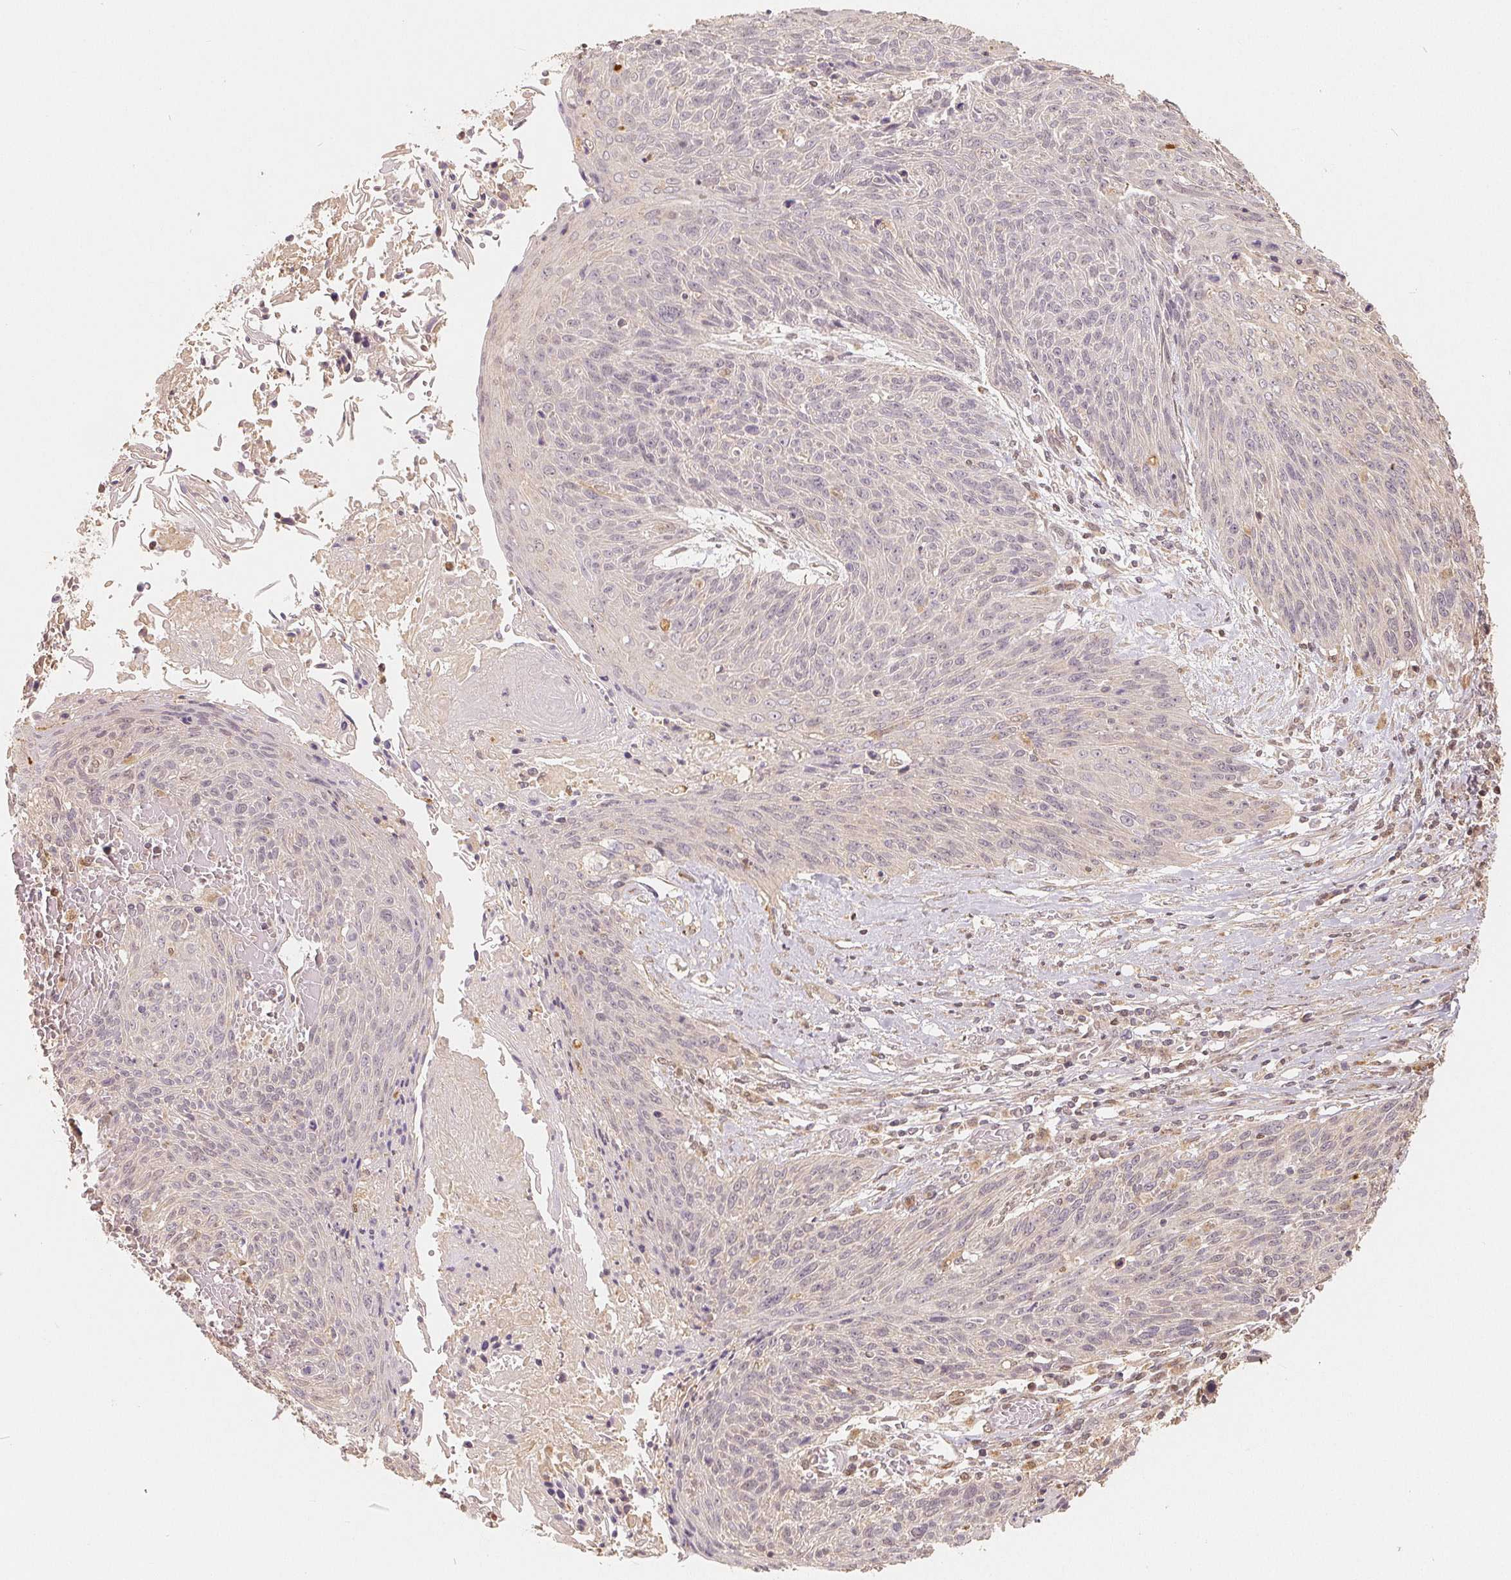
{"staining": {"intensity": "negative", "quantity": "none", "location": "none"}, "tissue": "cervical cancer", "cell_type": "Tumor cells", "image_type": "cancer", "snomed": [{"axis": "morphology", "description": "Squamous cell carcinoma, NOS"}, {"axis": "topography", "description": "Cervix"}], "caption": "This is a micrograph of immunohistochemistry (IHC) staining of squamous cell carcinoma (cervical), which shows no expression in tumor cells. (DAB (3,3'-diaminobenzidine) immunohistochemistry (IHC) with hematoxylin counter stain).", "gene": "GUSB", "patient": {"sex": "female", "age": 45}}